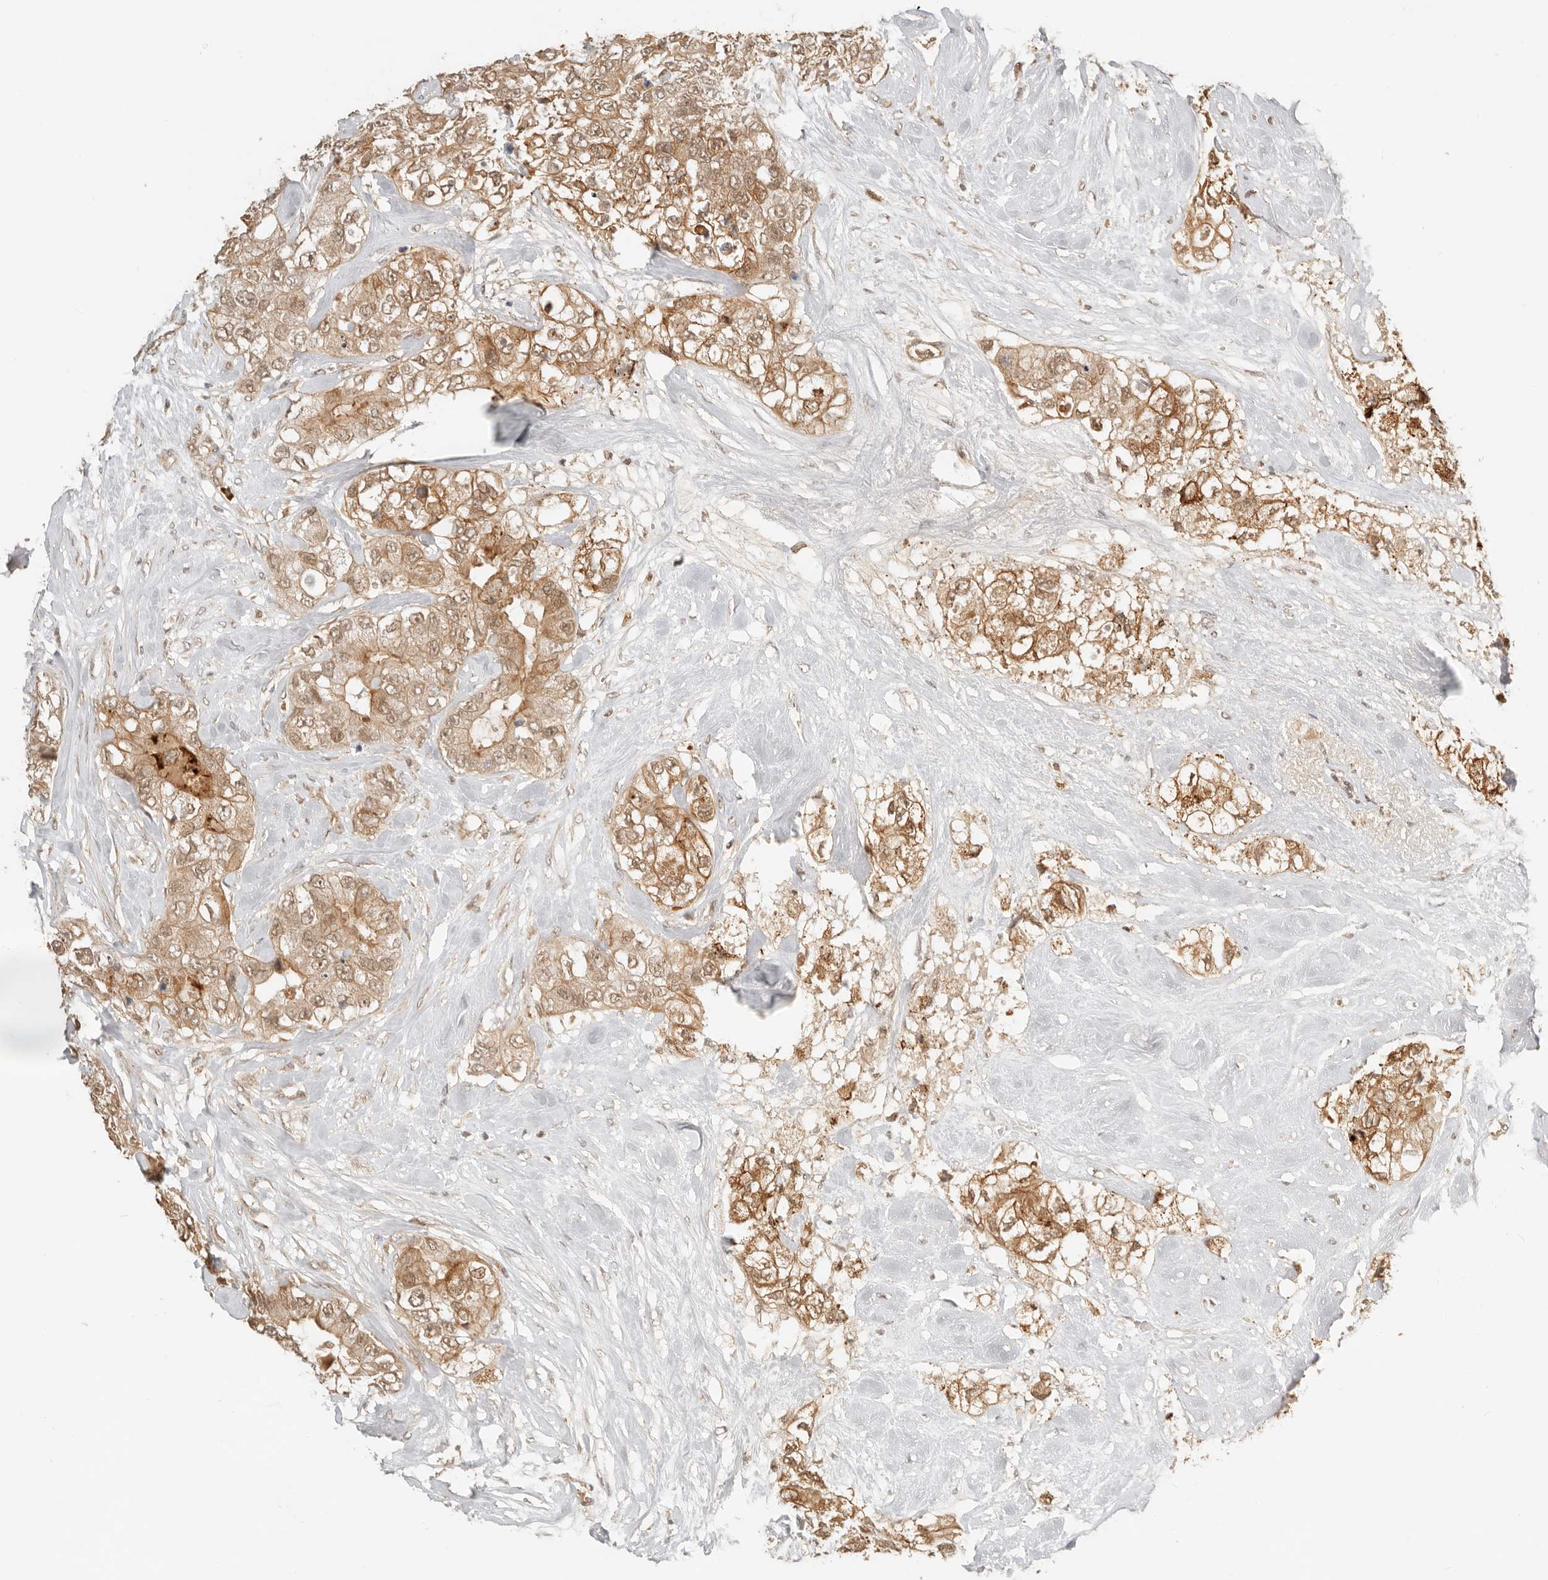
{"staining": {"intensity": "moderate", "quantity": ">75%", "location": "cytoplasmic/membranous"}, "tissue": "breast cancer", "cell_type": "Tumor cells", "image_type": "cancer", "snomed": [{"axis": "morphology", "description": "Duct carcinoma"}, {"axis": "topography", "description": "Breast"}], "caption": "Immunohistochemistry (IHC) image of neoplastic tissue: human breast invasive ductal carcinoma stained using IHC shows medium levels of moderate protein expression localized specifically in the cytoplasmic/membranous of tumor cells, appearing as a cytoplasmic/membranous brown color.", "gene": "BAALC", "patient": {"sex": "female", "age": 62}}